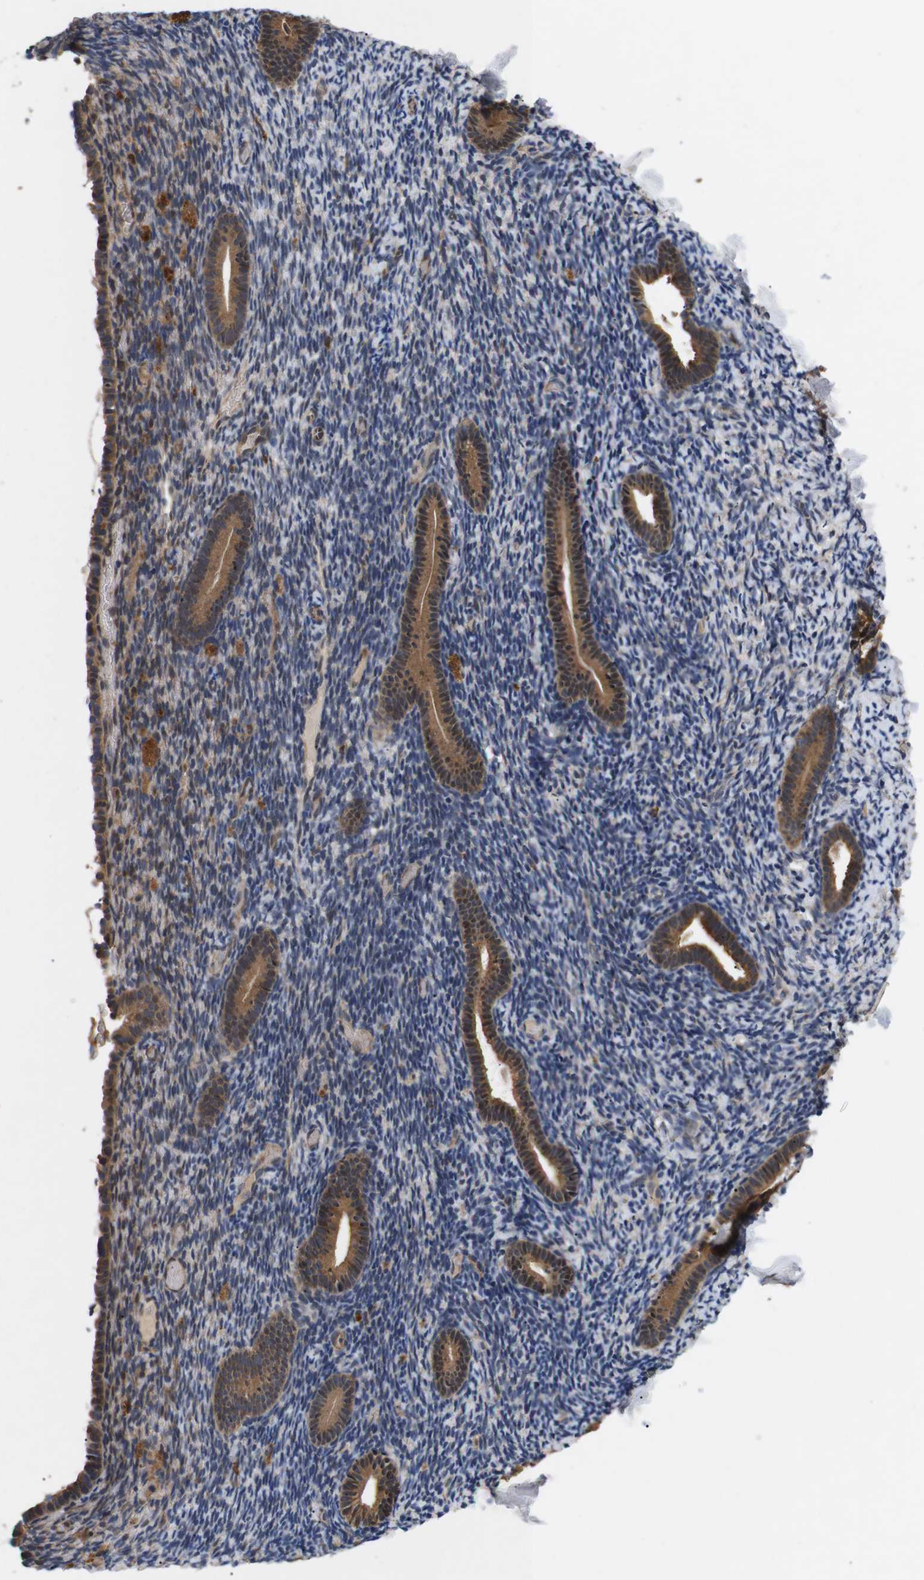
{"staining": {"intensity": "moderate", "quantity": "<25%", "location": "cytoplasmic/membranous"}, "tissue": "endometrium", "cell_type": "Cells in endometrial stroma", "image_type": "normal", "snomed": [{"axis": "morphology", "description": "Normal tissue, NOS"}, {"axis": "topography", "description": "Endometrium"}], "caption": "Moderate cytoplasmic/membranous staining for a protein is present in approximately <25% of cells in endometrial stroma of unremarkable endometrium using immunohistochemistry (IHC).", "gene": "DDR1", "patient": {"sex": "female", "age": 51}}